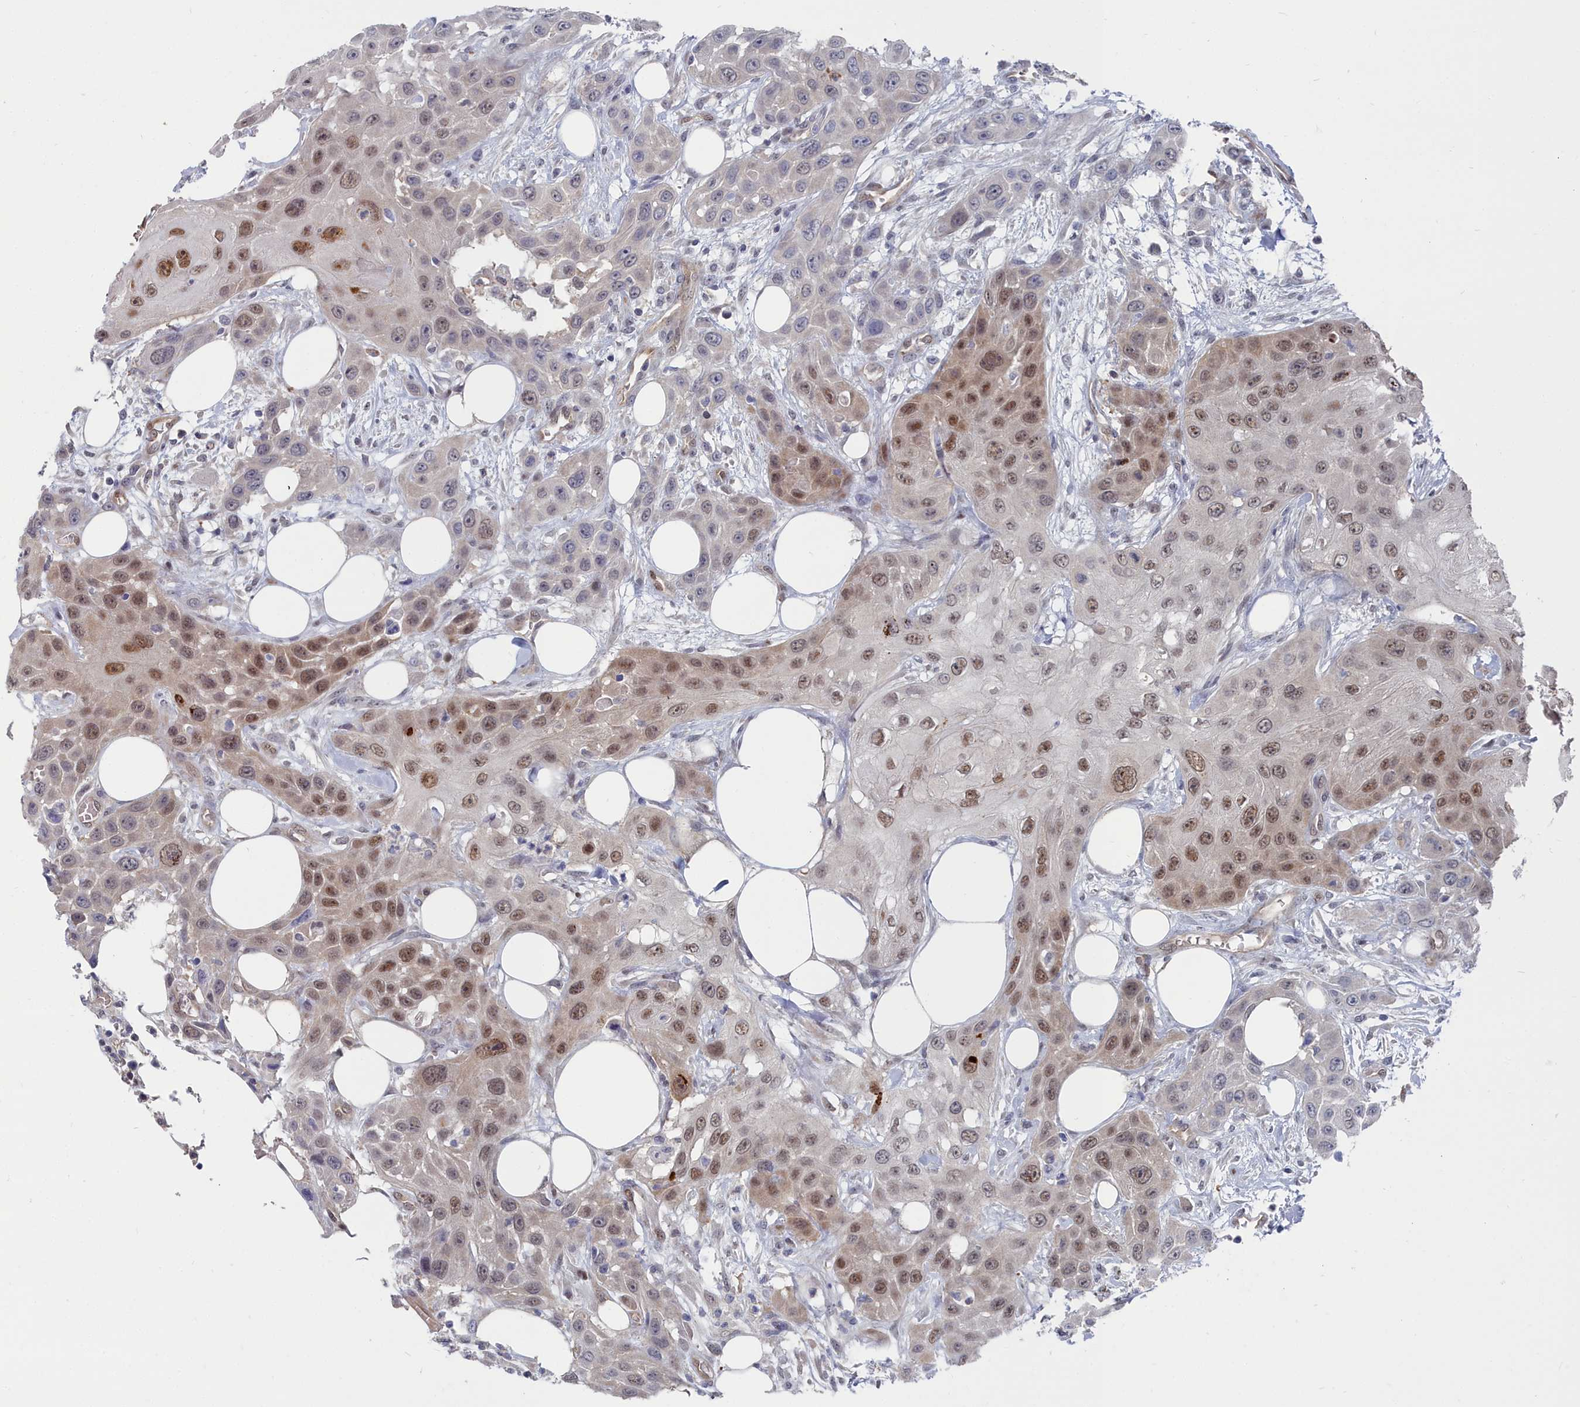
{"staining": {"intensity": "moderate", "quantity": "25%-75%", "location": "nuclear"}, "tissue": "head and neck cancer", "cell_type": "Tumor cells", "image_type": "cancer", "snomed": [{"axis": "morphology", "description": "Squamous cell carcinoma, NOS"}, {"axis": "topography", "description": "Head-Neck"}], "caption": "Head and neck cancer tissue exhibits moderate nuclear expression in about 25%-75% of tumor cells, visualized by immunohistochemistry.", "gene": "RPS27A", "patient": {"sex": "male", "age": 81}}